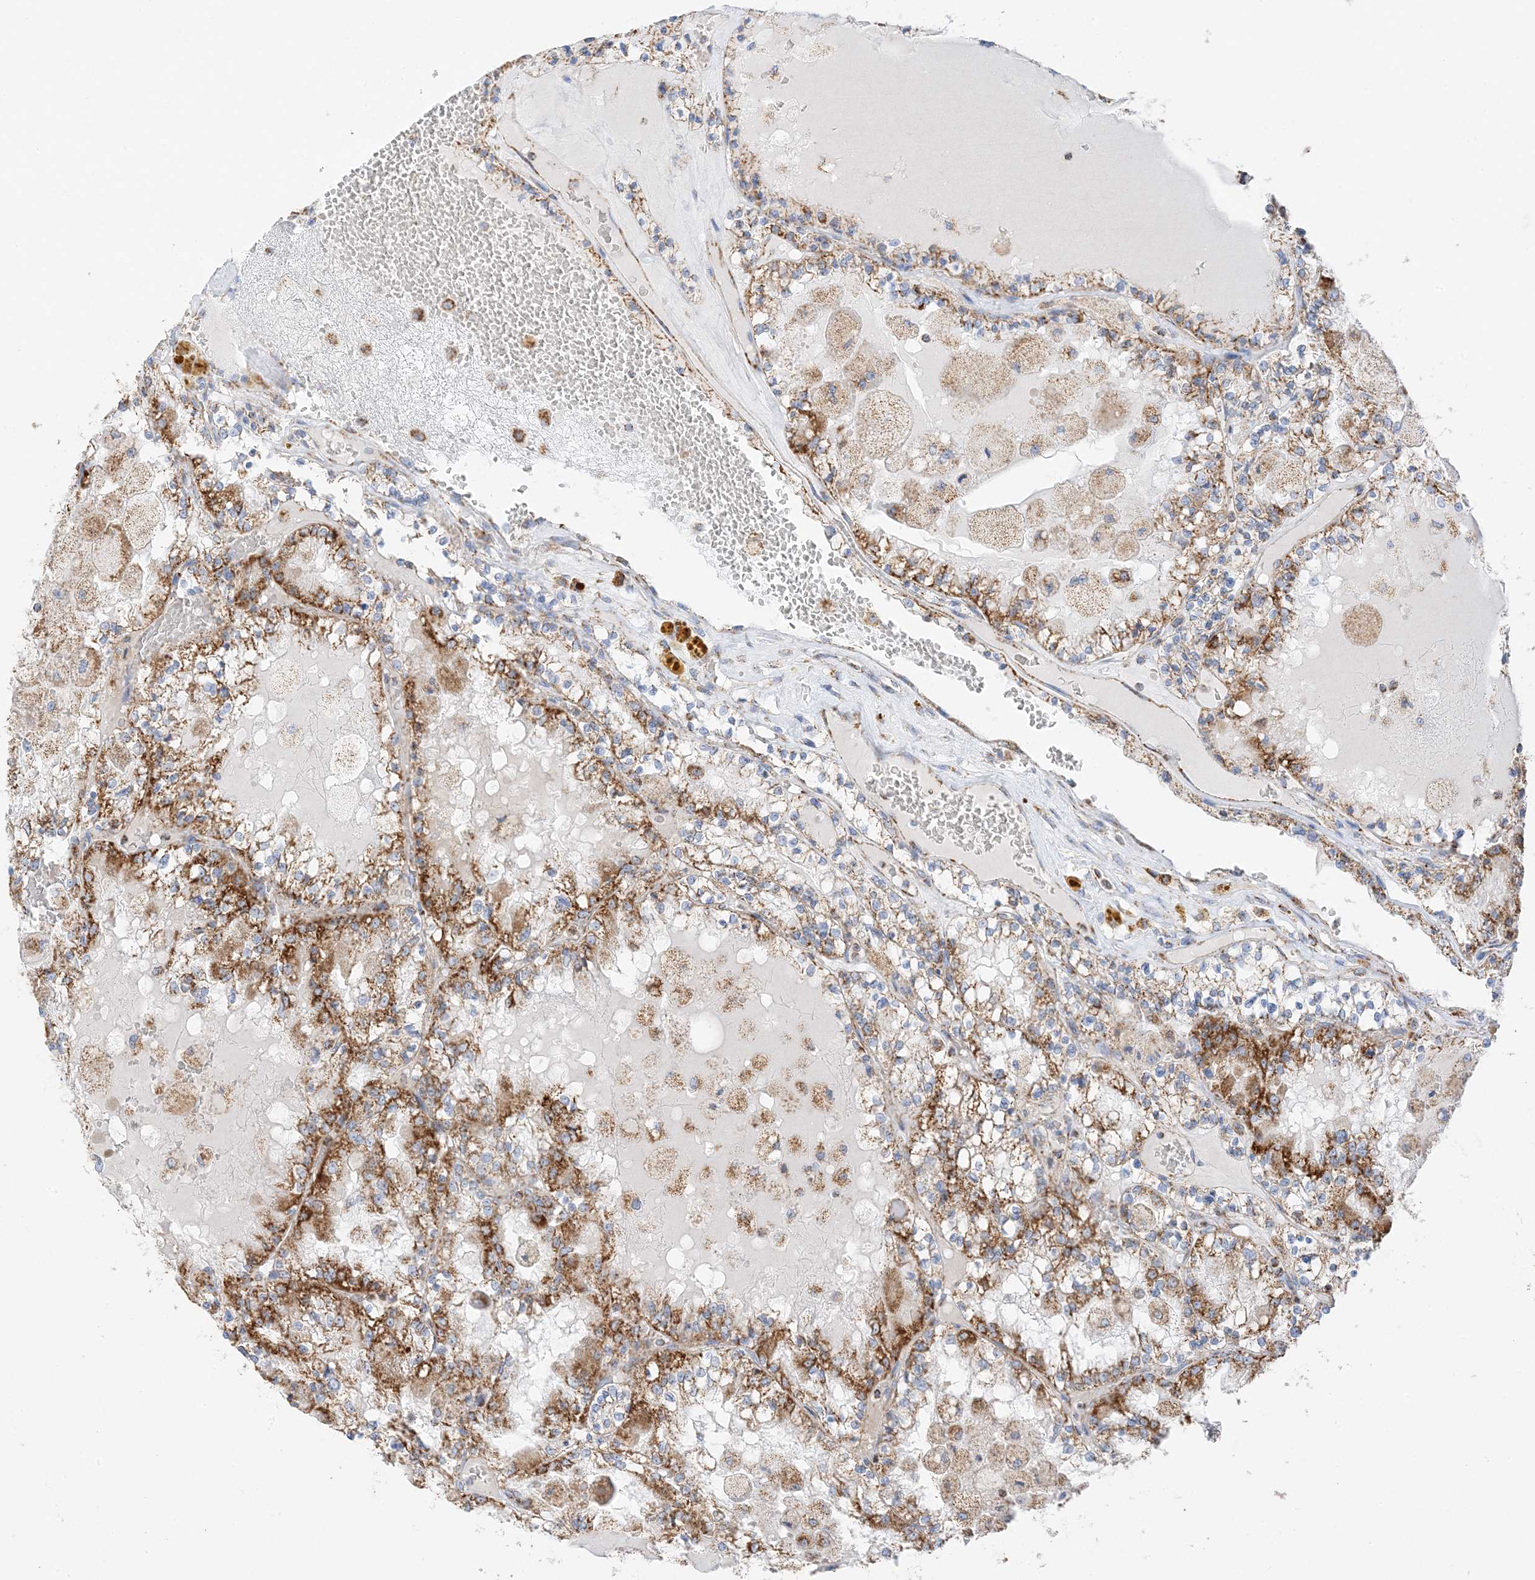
{"staining": {"intensity": "strong", "quantity": ">75%", "location": "cytoplasmic/membranous"}, "tissue": "renal cancer", "cell_type": "Tumor cells", "image_type": "cancer", "snomed": [{"axis": "morphology", "description": "Adenocarcinoma, NOS"}, {"axis": "topography", "description": "Kidney"}], "caption": "Immunohistochemical staining of renal cancer exhibits strong cytoplasmic/membranous protein positivity in approximately >75% of tumor cells.", "gene": "CAPN13", "patient": {"sex": "female", "age": 56}}